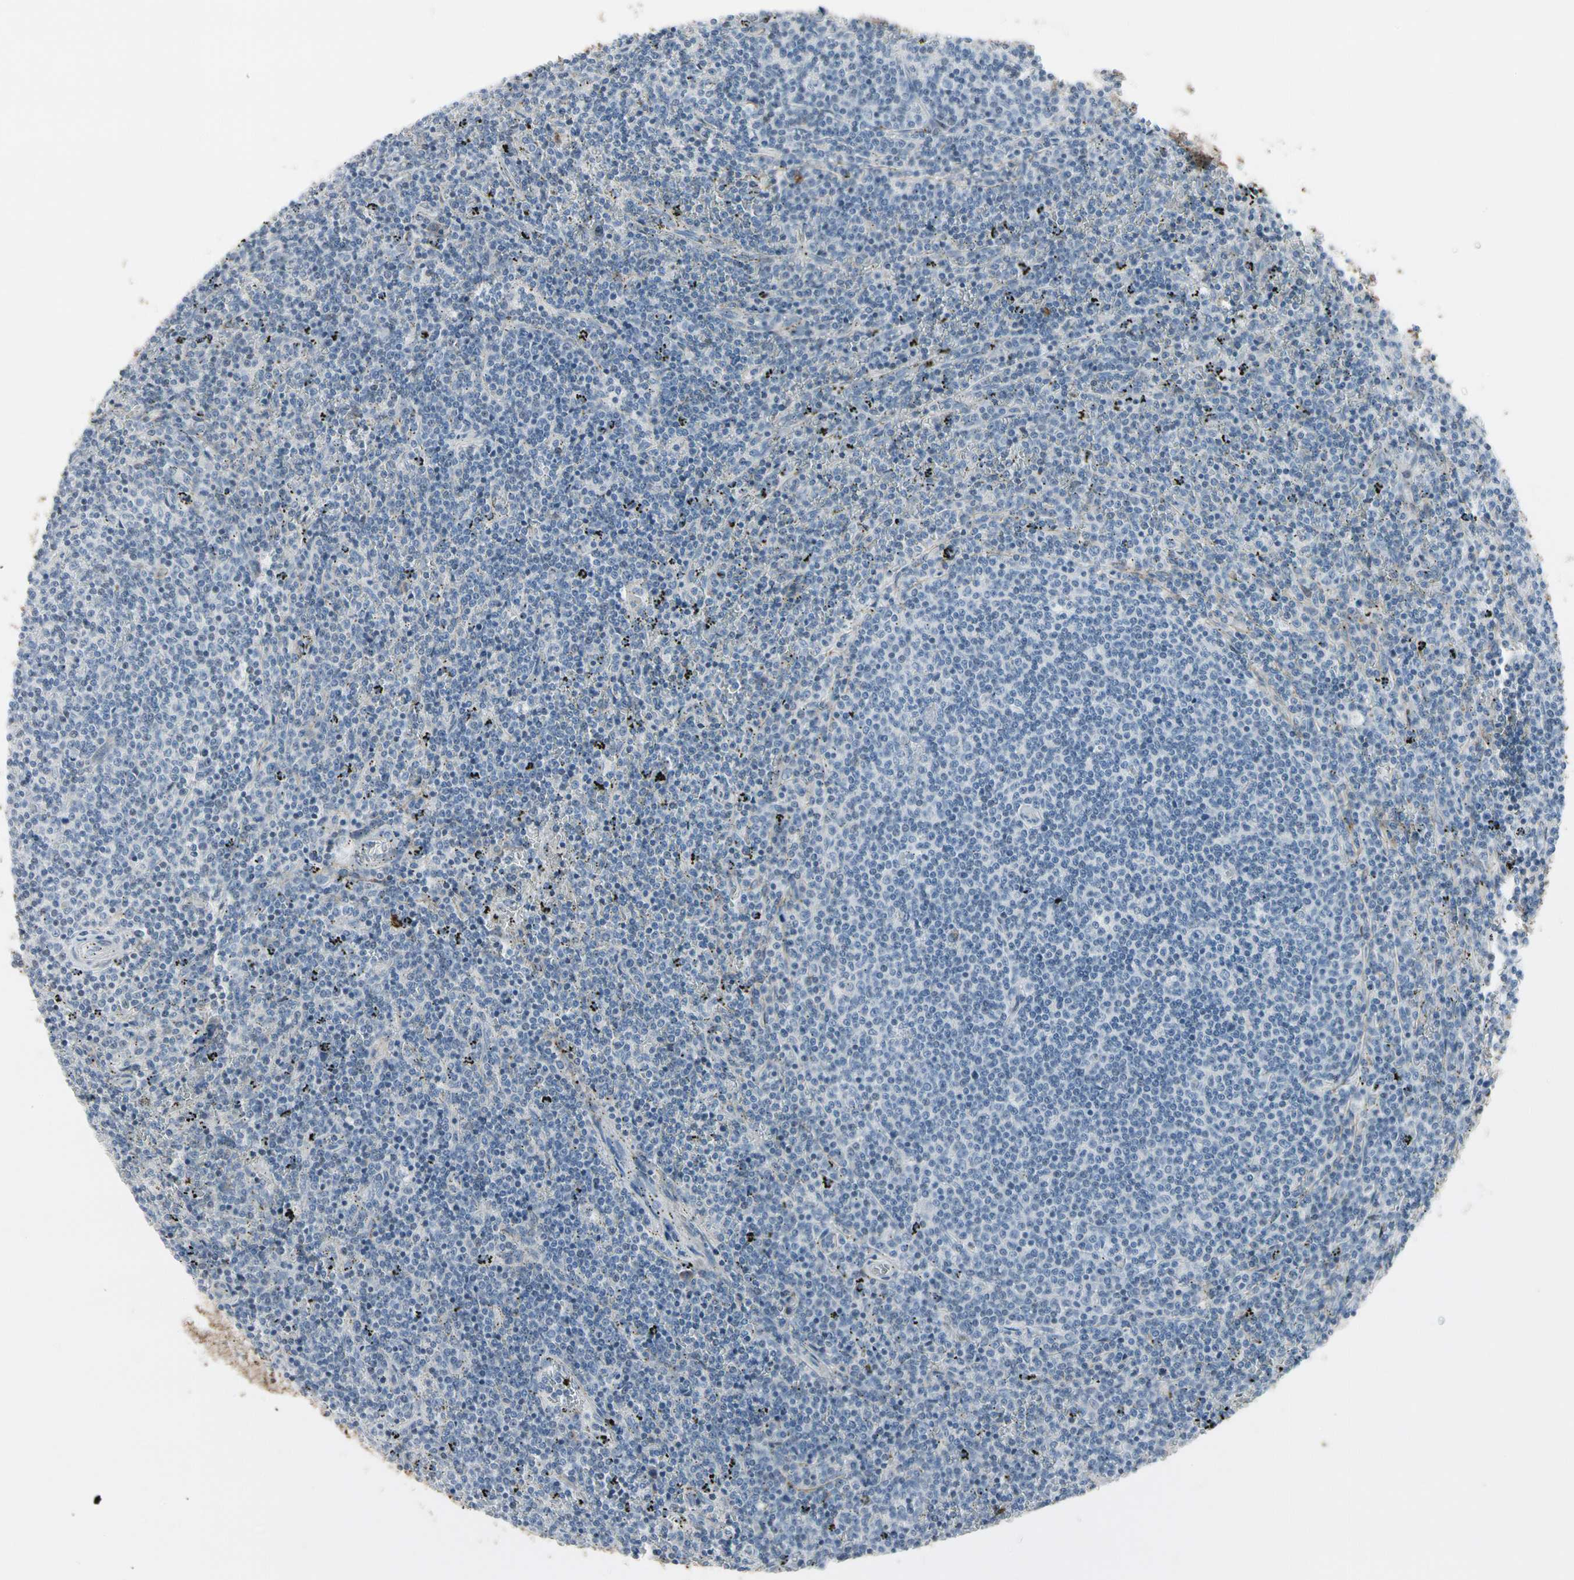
{"staining": {"intensity": "negative", "quantity": "none", "location": "none"}, "tissue": "lymphoma", "cell_type": "Tumor cells", "image_type": "cancer", "snomed": [{"axis": "morphology", "description": "Malignant lymphoma, non-Hodgkin's type, Low grade"}, {"axis": "topography", "description": "Spleen"}], "caption": "There is no significant positivity in tumor cells of low-grade malignant lymphoma, non-Hodgkin's type.", "gene": "PIGR", "patient": {"sex": "female", "age": 50}}